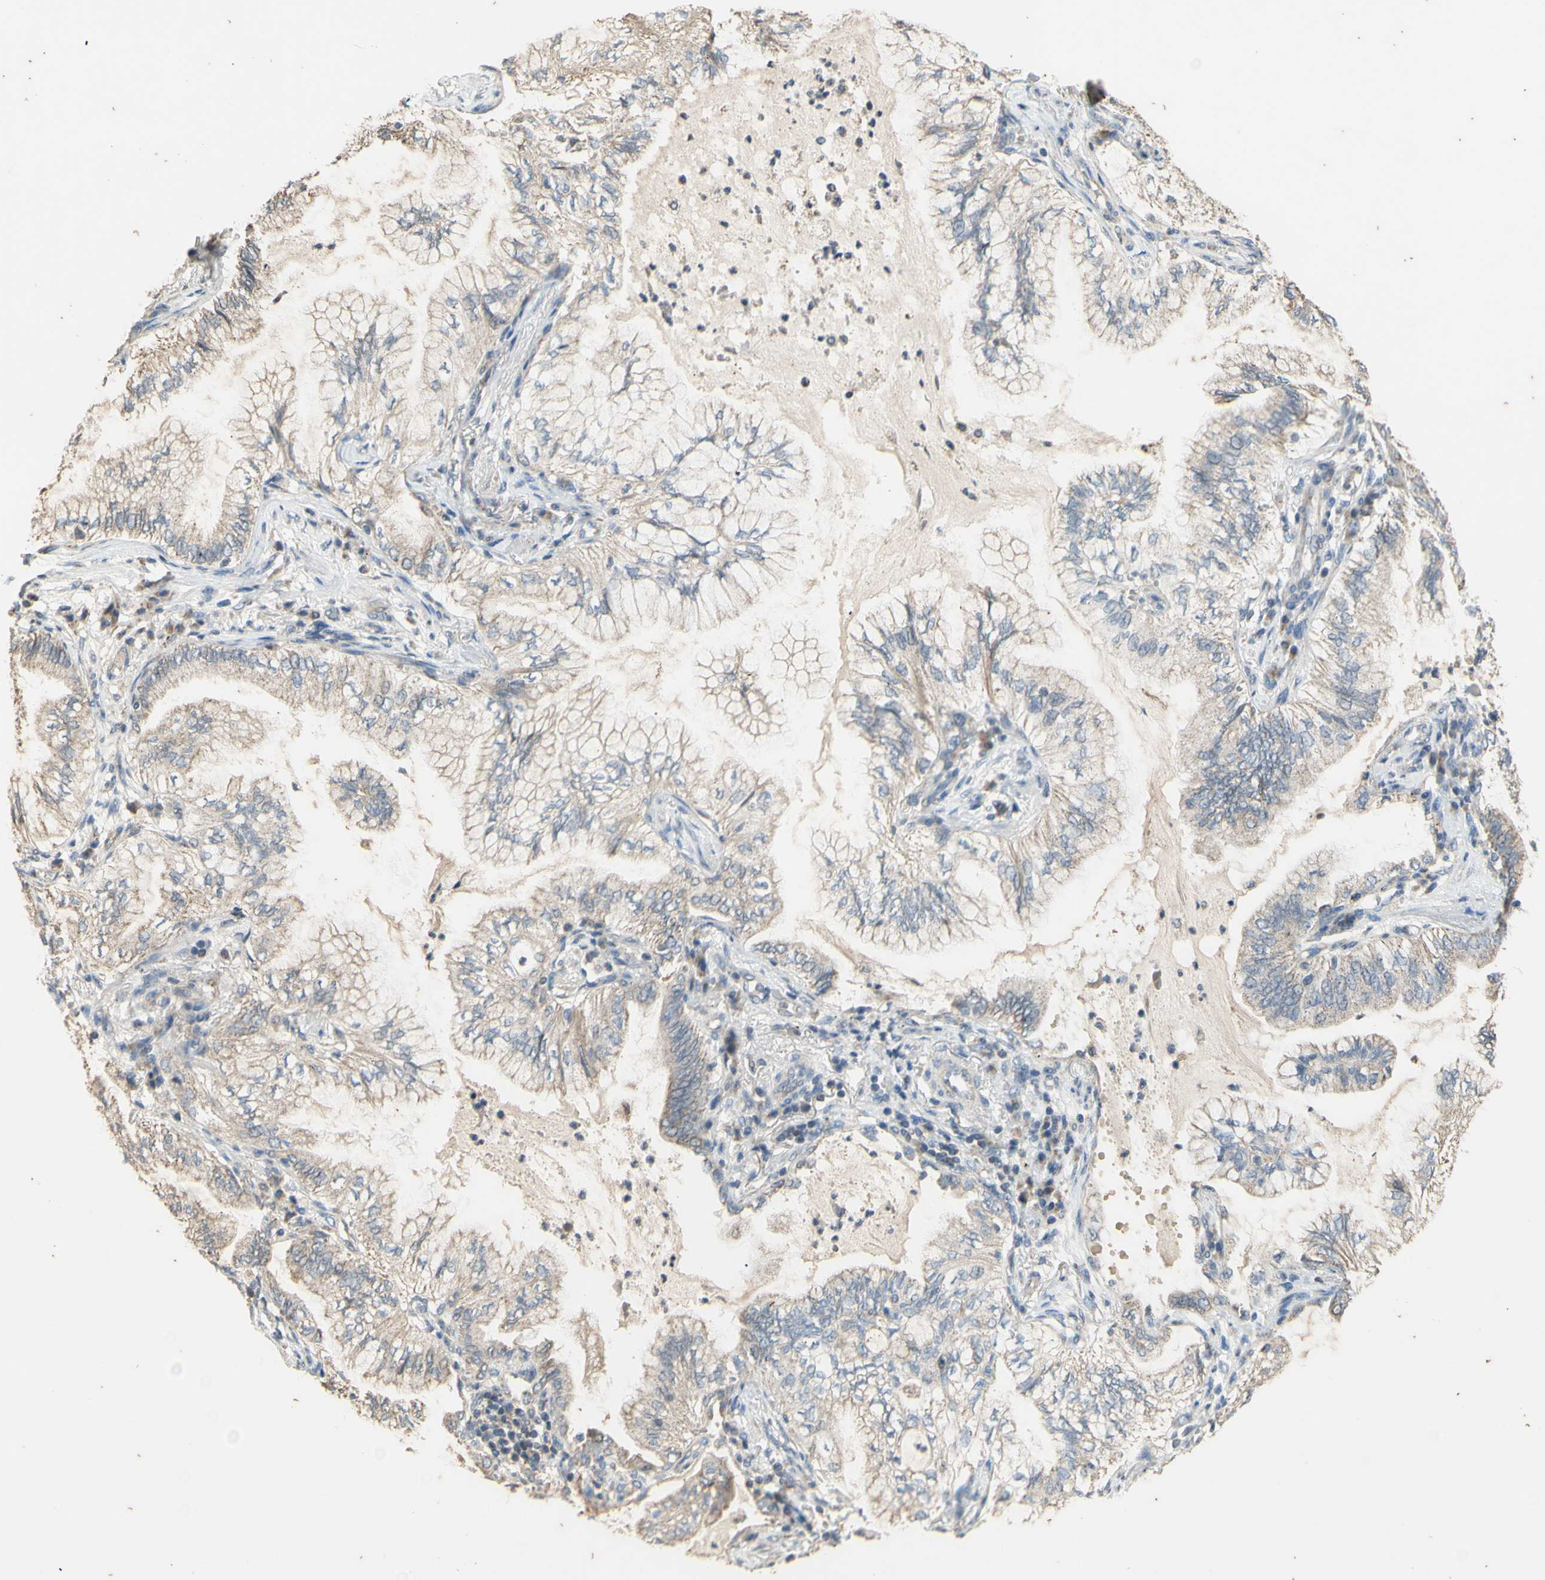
{"staining": {"intensity": "weak", "quantity": "25%-75%", "location": "cytoplasmic/membranous"}, "tissue": "lung cancer", "cell_type": "Tumor cells", "image_type": "cancer", "snomed": [{"axis": "morphology", "description": "Normal tissue, NOS"}, {"axis": "morphology", "description": "Adenocarcinoma, NOS"}, {"axis": "topography", "description": "Bronchus"}, {"axis": "topography", "description": "Lung"}], "caption": "This micrograph reveals IHC staining of human lung cancer (adenocarcinoma), with low weak cytoplasmic/membranous positivity in about 25%-75% of tumor cells.", "gene": "PTGIS", "patient": {"sex": "female", "age": 70}}